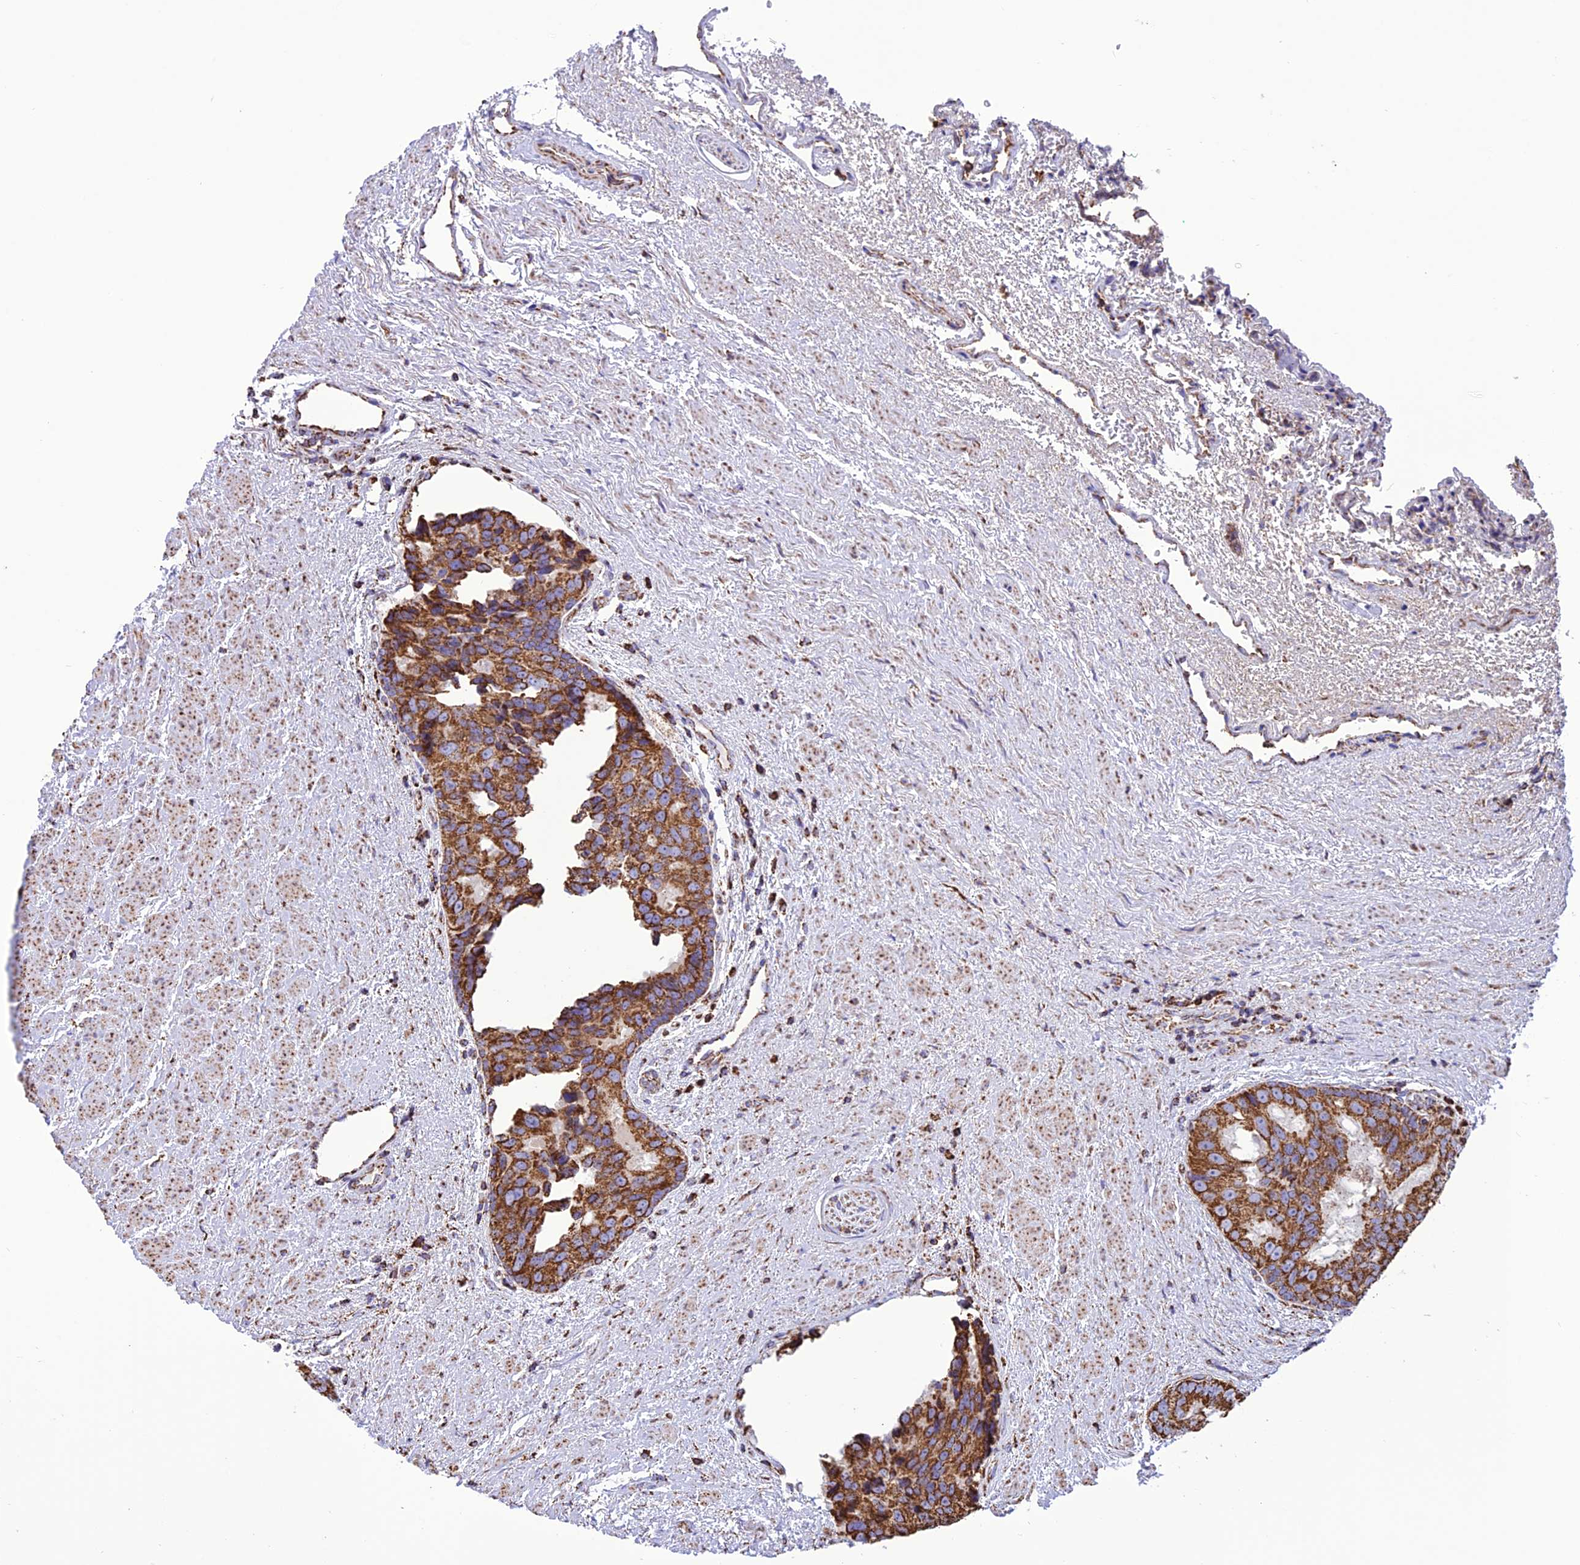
{"staining": {"intensity": "strong", "quantity": ">75%", "location": "cytoplasmic/membranous"}, "tissue": "prostate cancer", "cell_type": "Tumor cells", "image_type": "cancer", "snomed": [{"axis": "morphology", "description": "Adenocarcinoma, High grade"}, {"axis": "topography", "description": "Prostate"}], "caption": "Human prostate adenocarcinoma (high-grade) stained for a protein (brown) reveals strong cytoplasmic/membranous positive positivity in about >75% of tumor cells.", "gene": "NDUFAF1", "patient": {"sex": "male", "age": 70}}